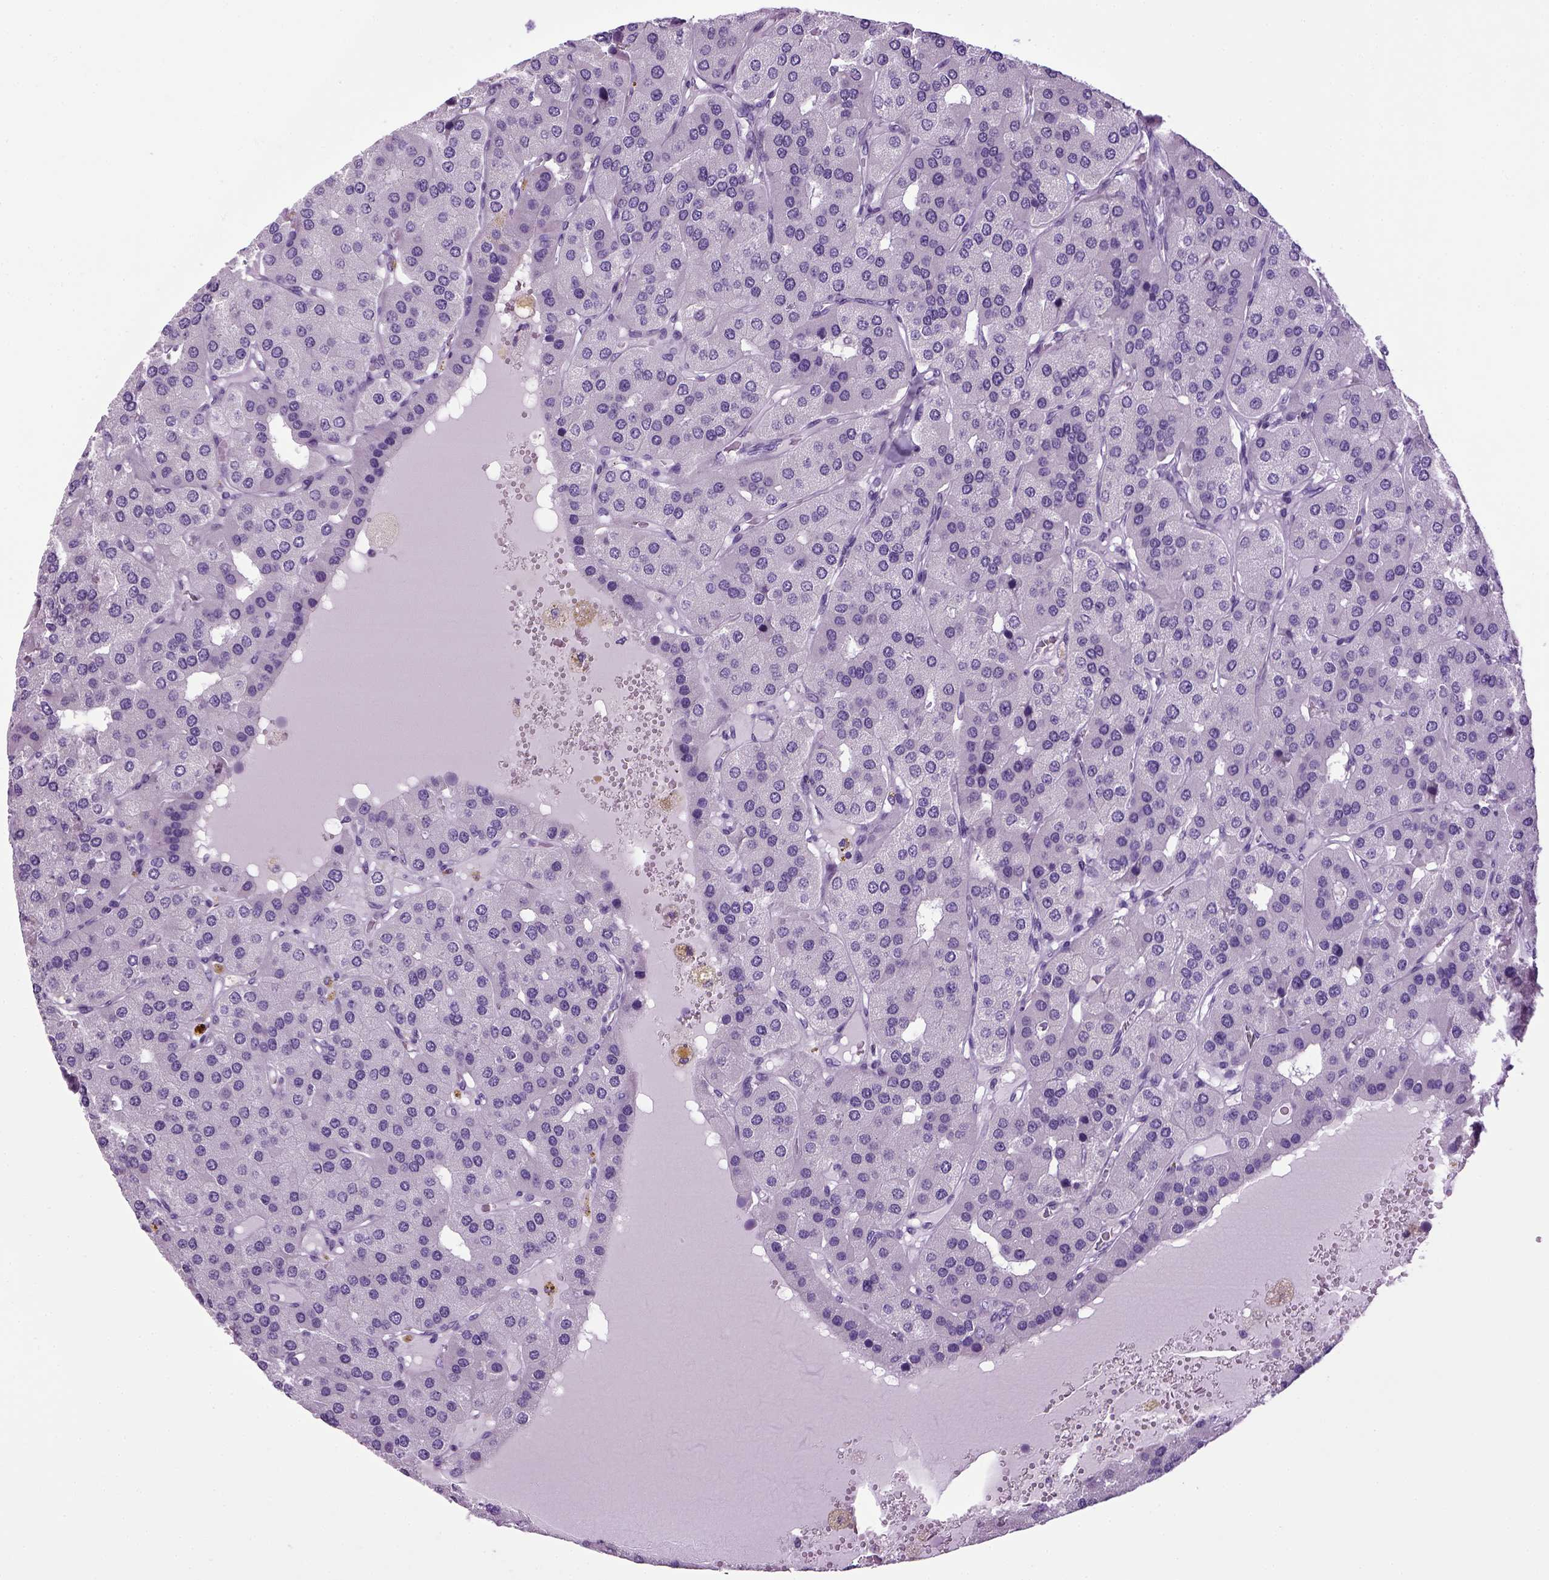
{"staining": {"intensity": "negative", "quantity": "none", "location": "none"}, "tissue": "parathyroid gland", "cell_type": "Glandular cells", "image_type": "normal", "snomed": [{"axis": "morphology", "description": "Normal tissue, NOS"}, {"axis": "morphology", "description": "Adenoma, NOS"}, {"axis": "topography", "description": "Parathyroid gland"}], "caption": "DAB immunohistochemical staining of unremarkable human parathyroid gland shows no significant staining in glandular cells.", "gene": "HMCN2", "patient": {"sex": "female", "age": 86}}